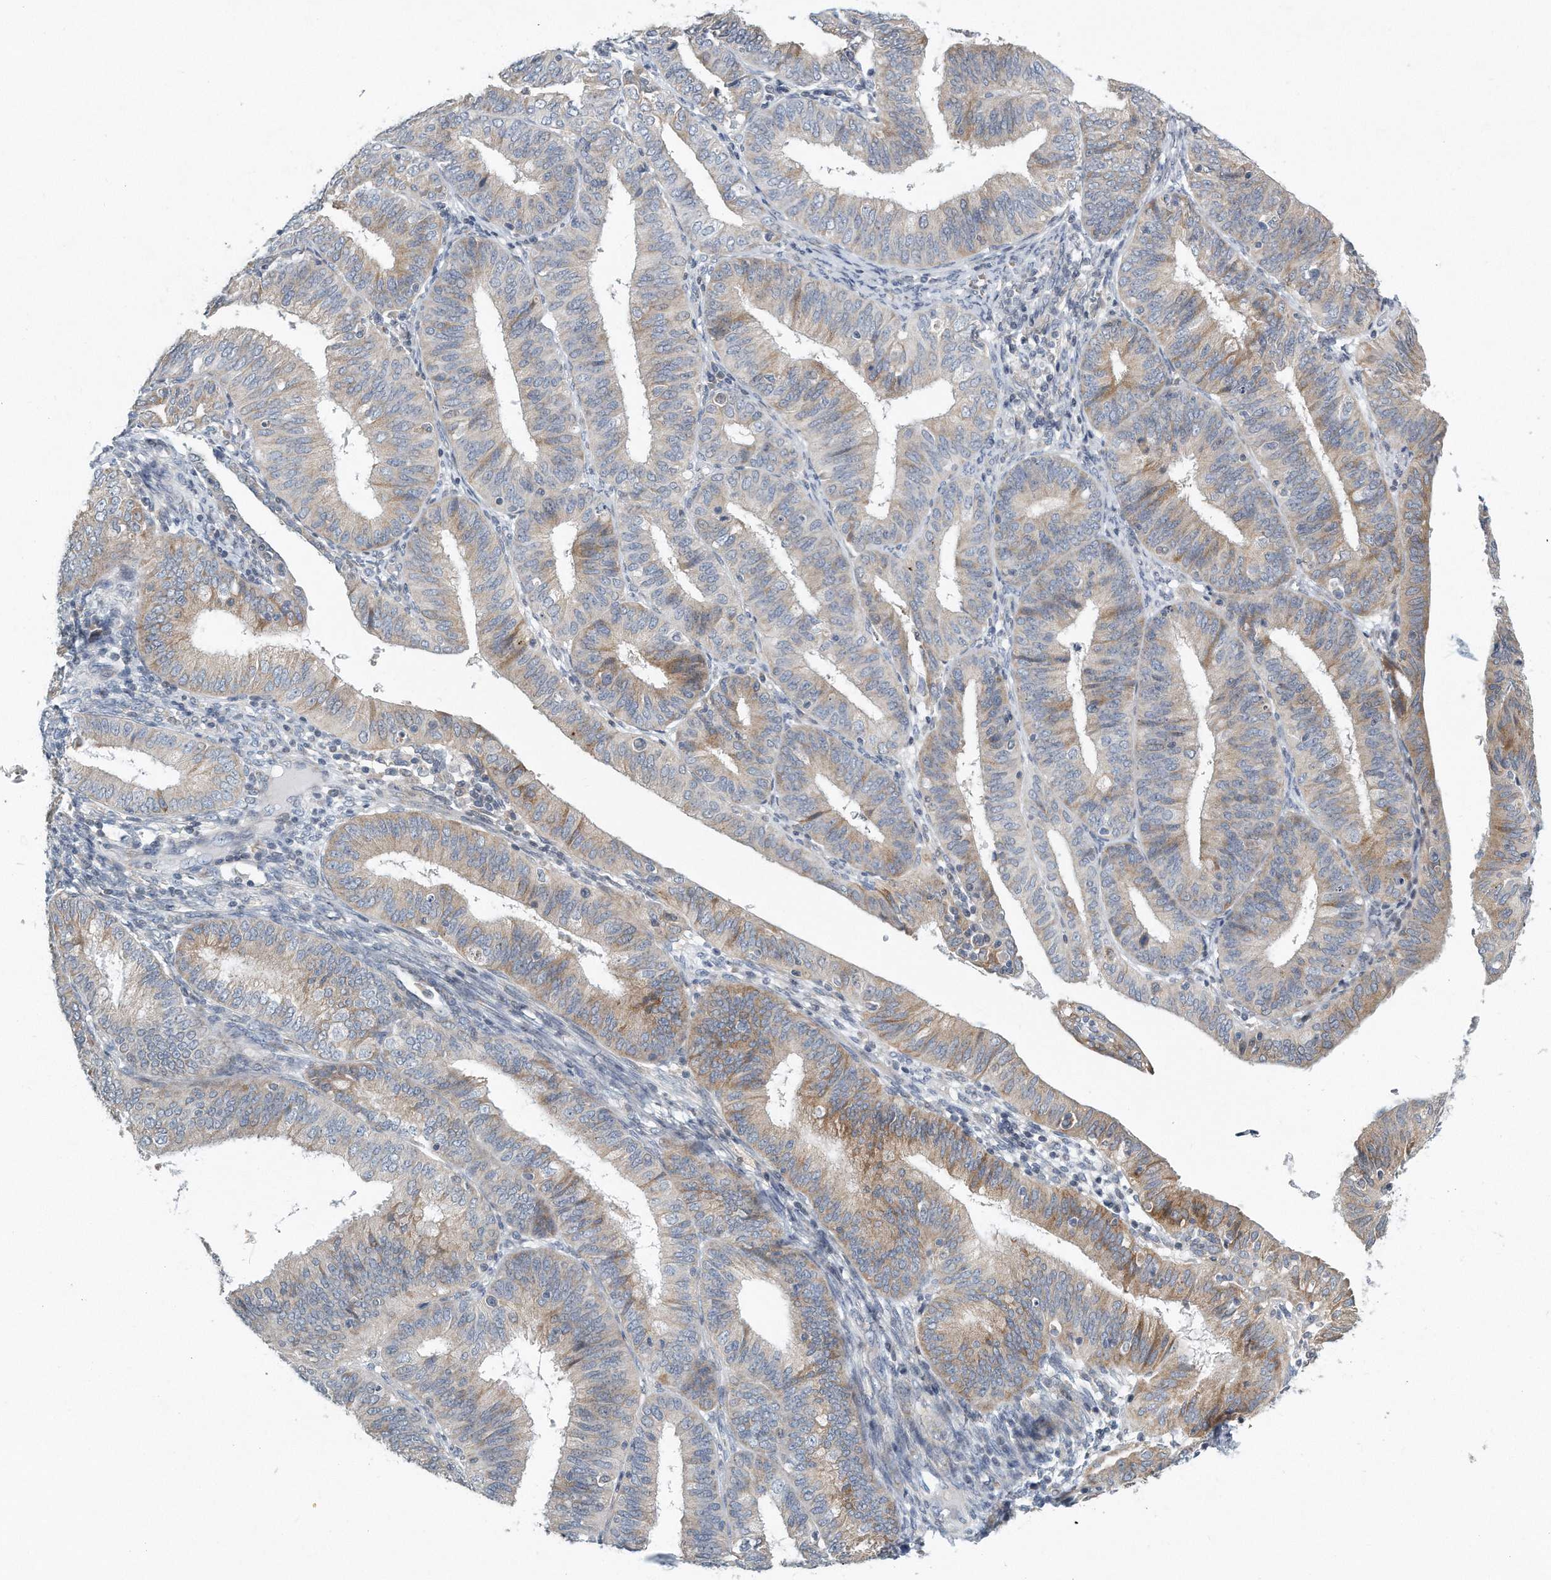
{"staining": {"intensity": "moderate", "quantity": "<25%", "location": "cytoplasmic/membranous"}, "tissue": "endometrial cancer", "cell_type": "Tumor cells", "image_type": "cancer", "snomed": [{"axis": "morphology", "description": "Adenocarcinoma, NOS"}, {"axis": "topography", "description": "Endometrium"}], "caption": "Immunohistochemical staining of endometrial cancer demonstrates low levels of moderate cytoplasmic/membranous positivity in about <25% of tumor cells.", "gene": "VLDLR", "patient": {"sex": "female", "age": 51}}